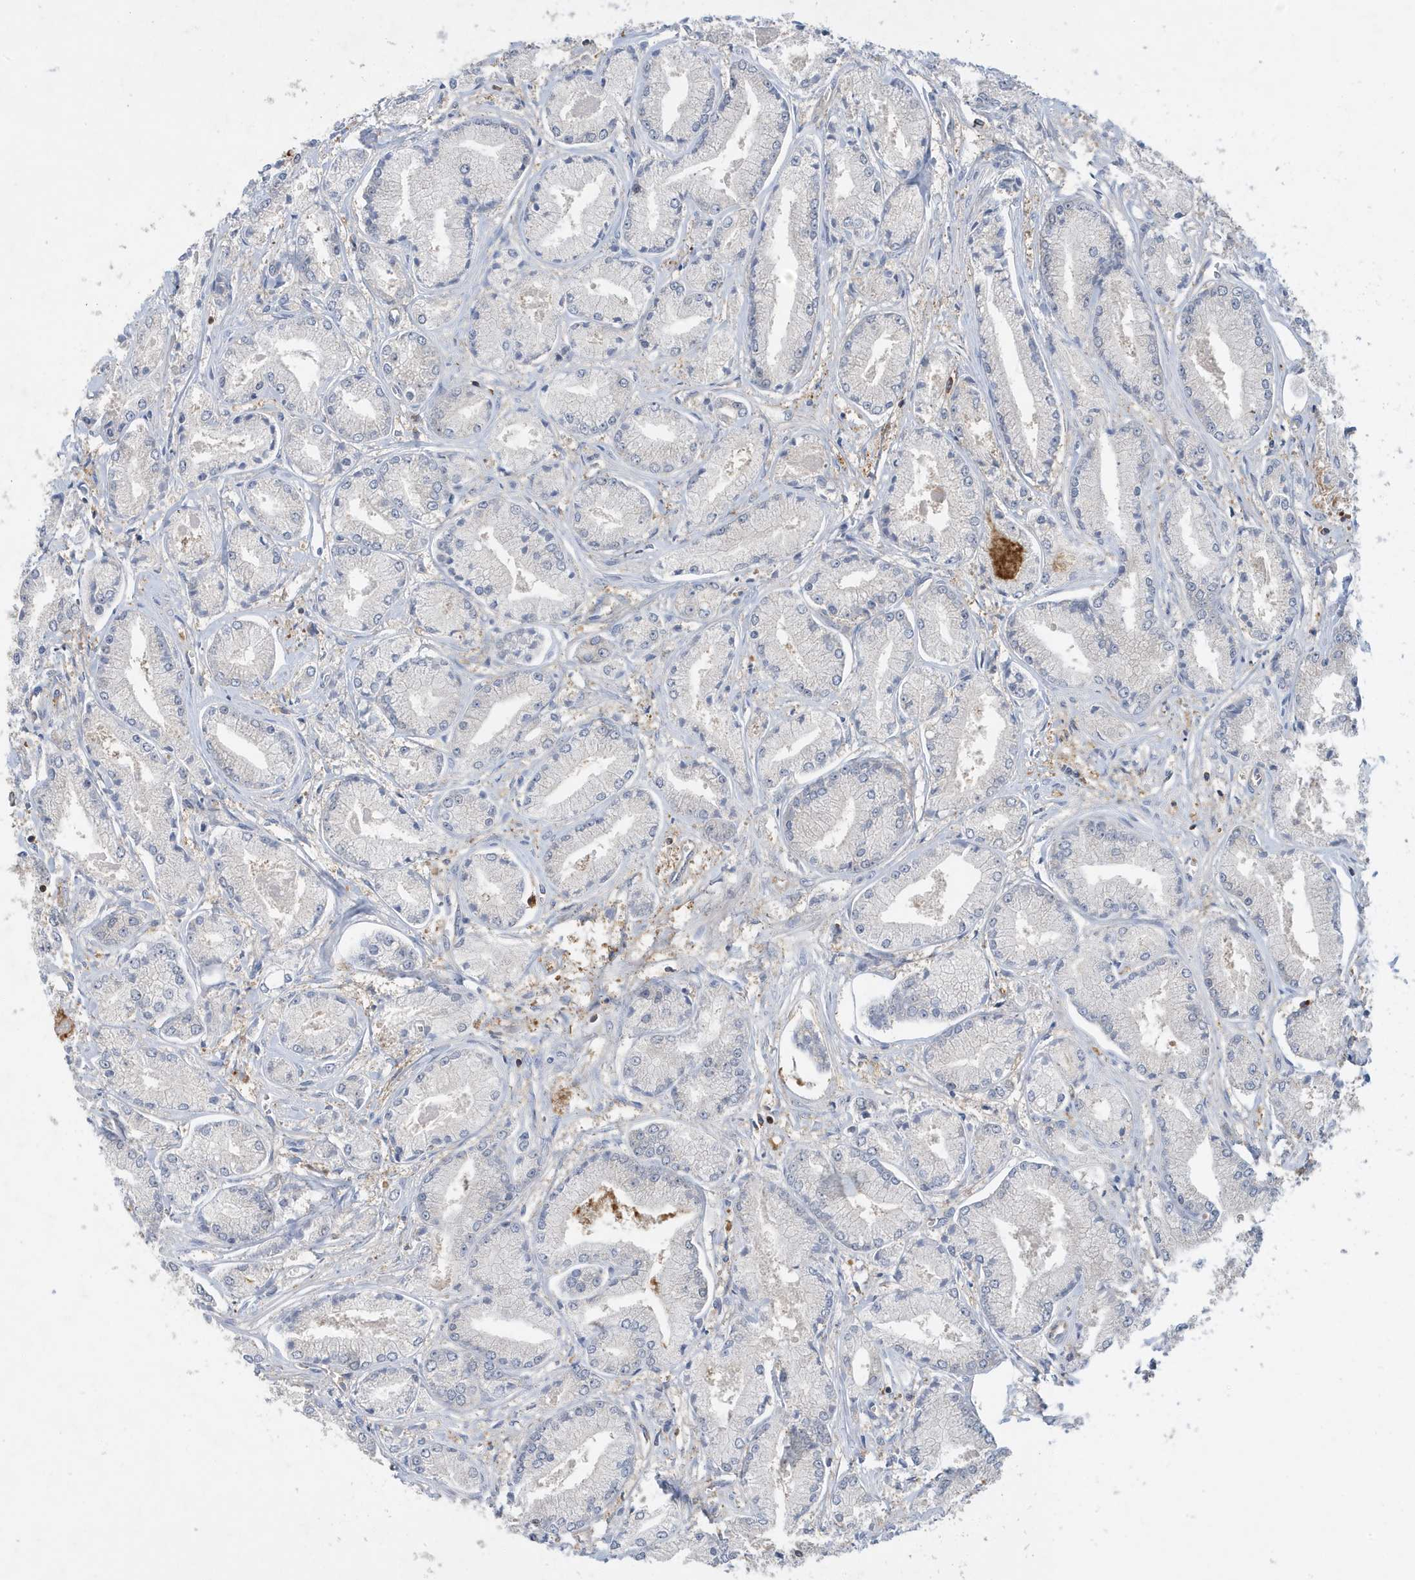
{"staining": {"intensity": "weak", "quantity": "<25%", "location": "cytoplasmic/membranous"}, "tissue": "prostate cancer", "cell_type": "Tumor cells", "image_type": "cancer", "snomed": [{"axis": "morphology", "description": "Adenocarcinoma, Low grade"}, {"axis": "topography", "description": "Prostate"}], "caption": "Tumor cells show no significant protein staining in adenocarcinoma (low-grade) (prostate).", "gene": "LAPTM4A", "patient": {"sex": "male", "age": 60}}